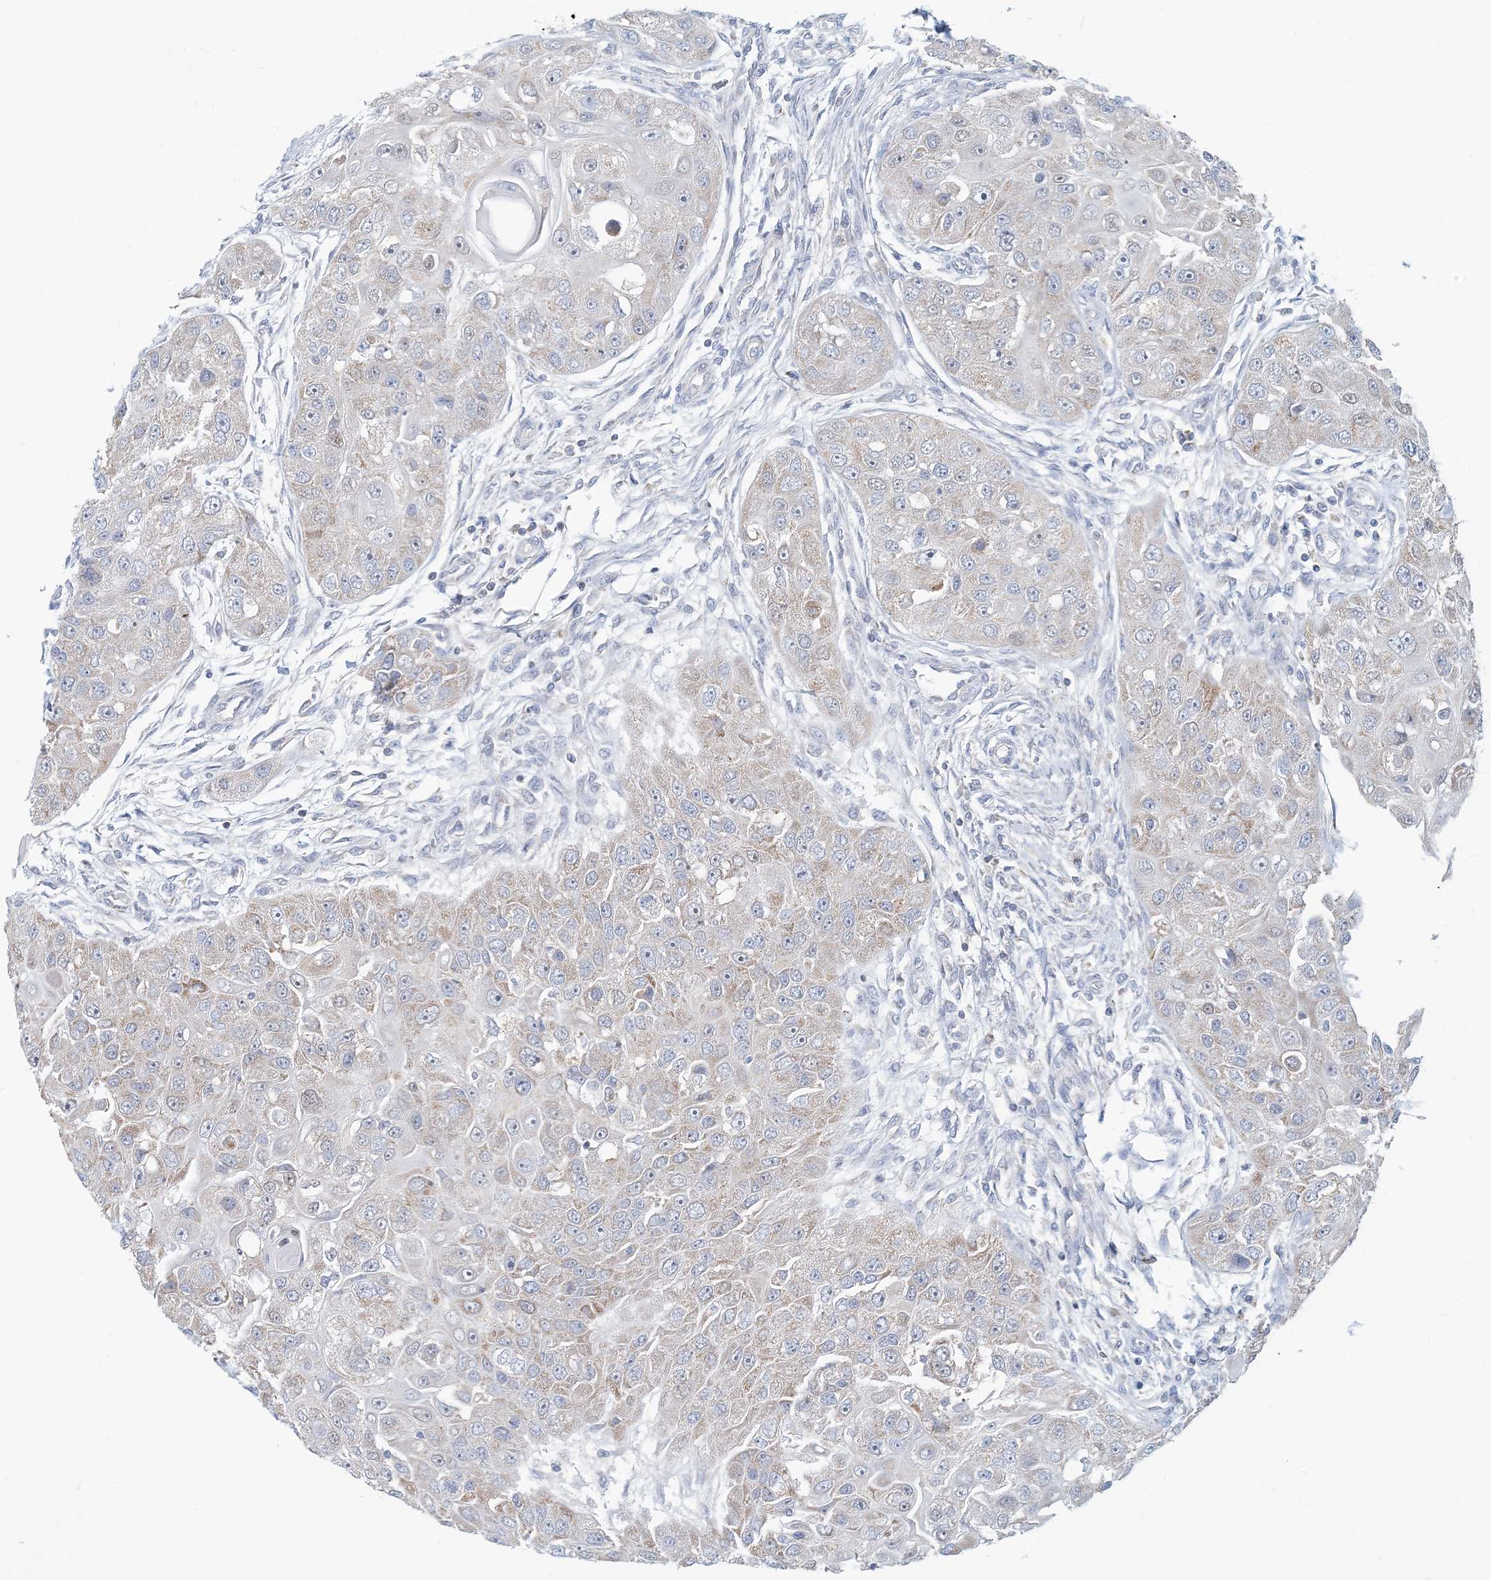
{"staining": {"intensity": "negative", "quantity": "none", "location": "none"}, "tissue": "head and neck cancer", "cell_type": "Tumor cells", "image_type": "cancer", "snomed": [{"axis": "morphology", "description": "Normal tissue, NOS"}, {"axis": "morphology", "description": "Squamous cell carcinoma, NOS"}, {"axis": "topography", "description": "Skeletal muscle"}, {"axis": "topography", "description": "Head-Neck"}], "caption": "Tumor cells show no significant staining in squamous cell carcinoma (head and neck).", "gene": "BDH1", "patient": {"sex": "male", "age": 51}}